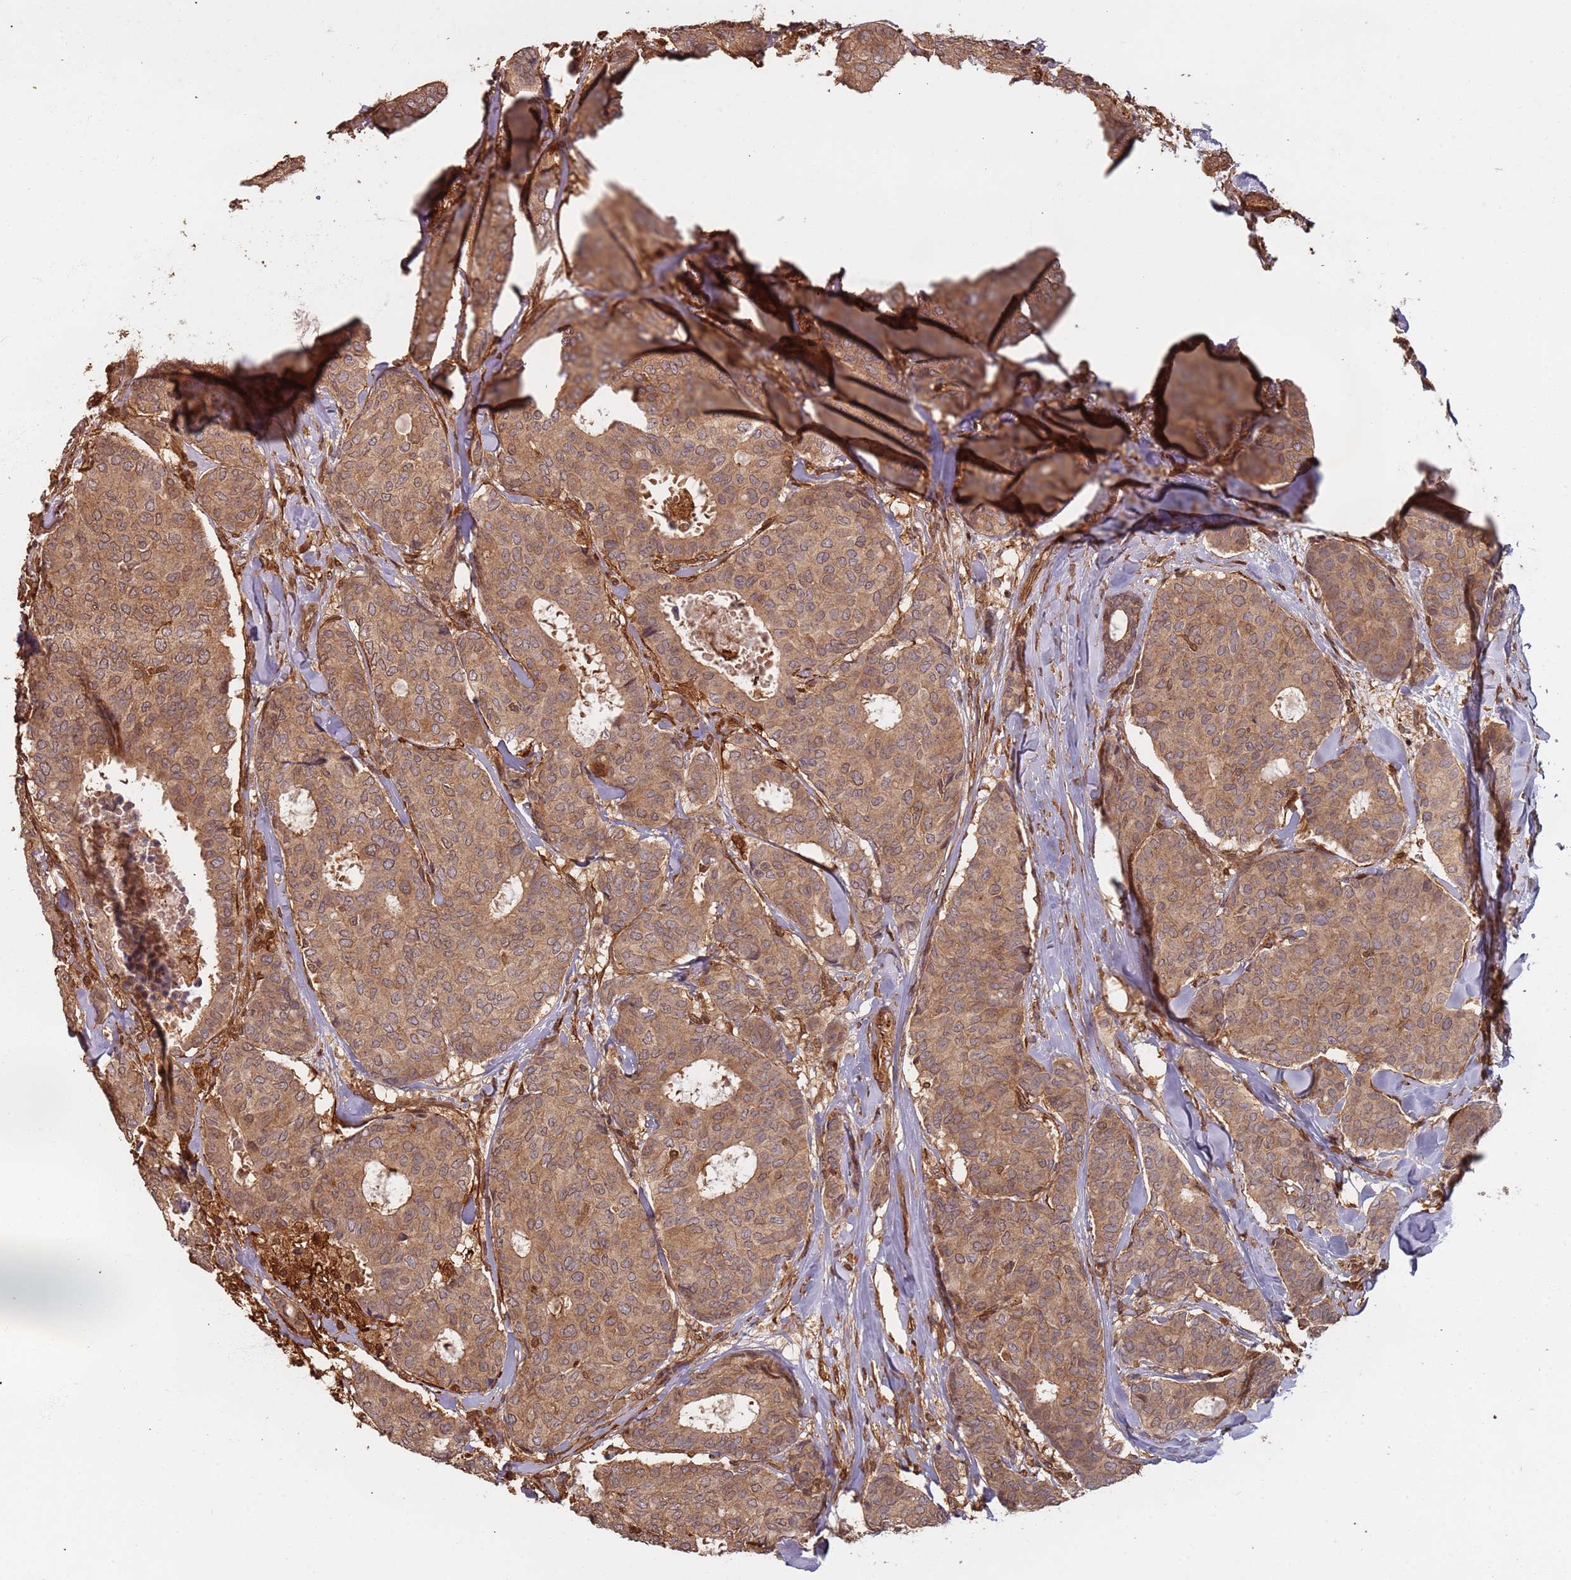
{"staining": {"intensity": "moderate", "quantity": ">75%", "location": "cytoplasmic/membranous"}, "tissue": "breast cancer", "cell_type": "Tumor cells", "image_type": "cancer", "snomed": [{"axis": "morphology", "description": "Duct carcinoma"}, {"axis": "topography", "description": "Breast"}], "caption": "This photomicrograph exhibits intraductal carcinoma (breast) stained with IHC to label a protein in brown. The cytoplasmic/membranous of tumor cells show moderate positivity for the protein. Nuclei are counter-stained blue.", "gene": "SDCCAG8", "patient": {"sex": "female", "age": 75}}